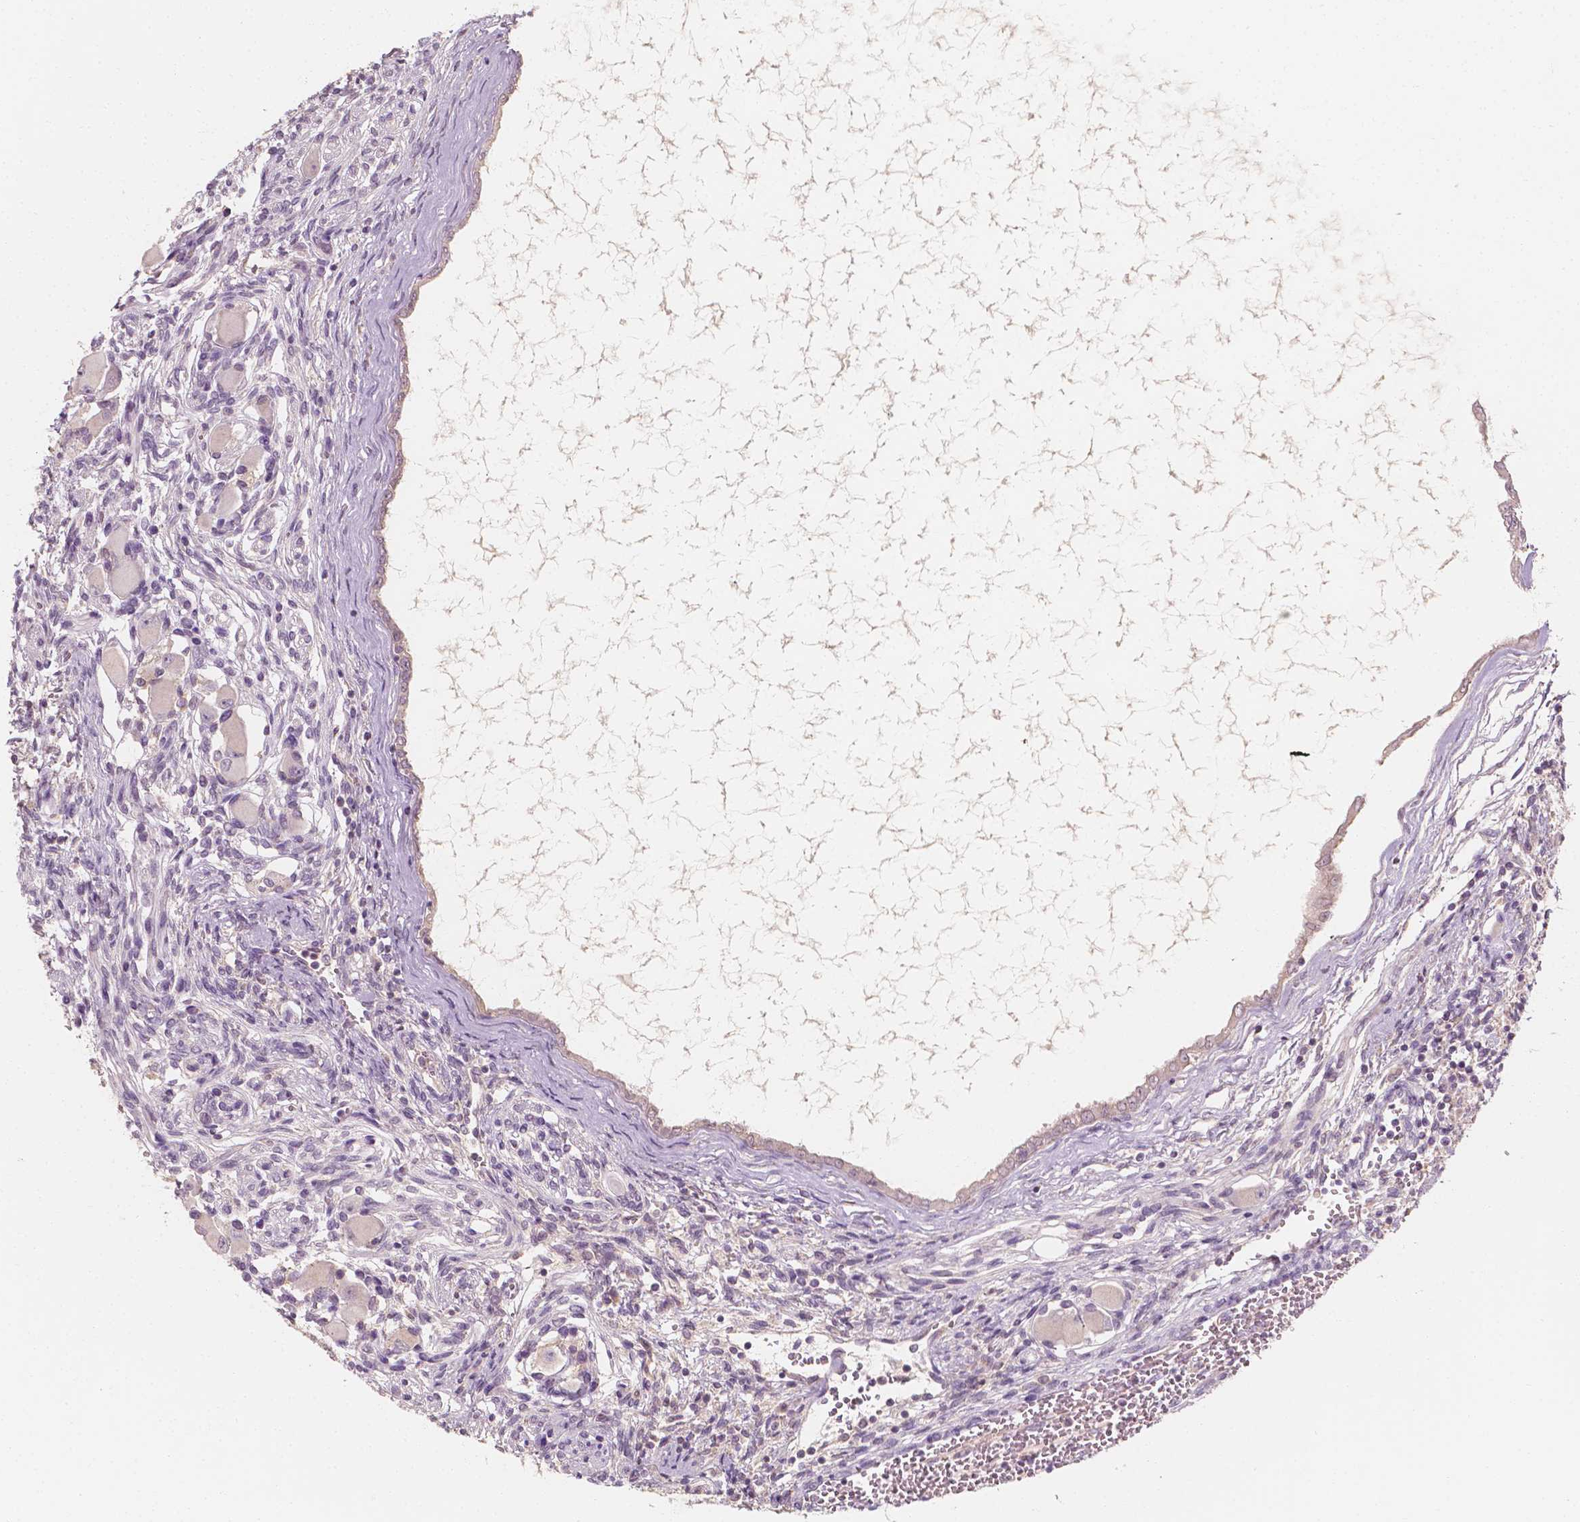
{"staining": {"intensity": "weak", "quantity": "25%-75%", "location": "cytoplasmic/membranous"}, "tissue": "testis cancer", "cell_type": "Tumor cells", "image_type": "cancer", "snomed": [{"axis": "morphology", "description": "Carcinoma, Embryonal, NOS"}, {"axis": "topography", "description": "Testis"}], "caption": "Protein staining of testis embryonal carcinoma tissue demonstrates weak cytoplasmic/membranous staining in about 25%-75% of tumor cells.", "gene": "SHPK", "patient": {"sex": "male", "age": 37}}